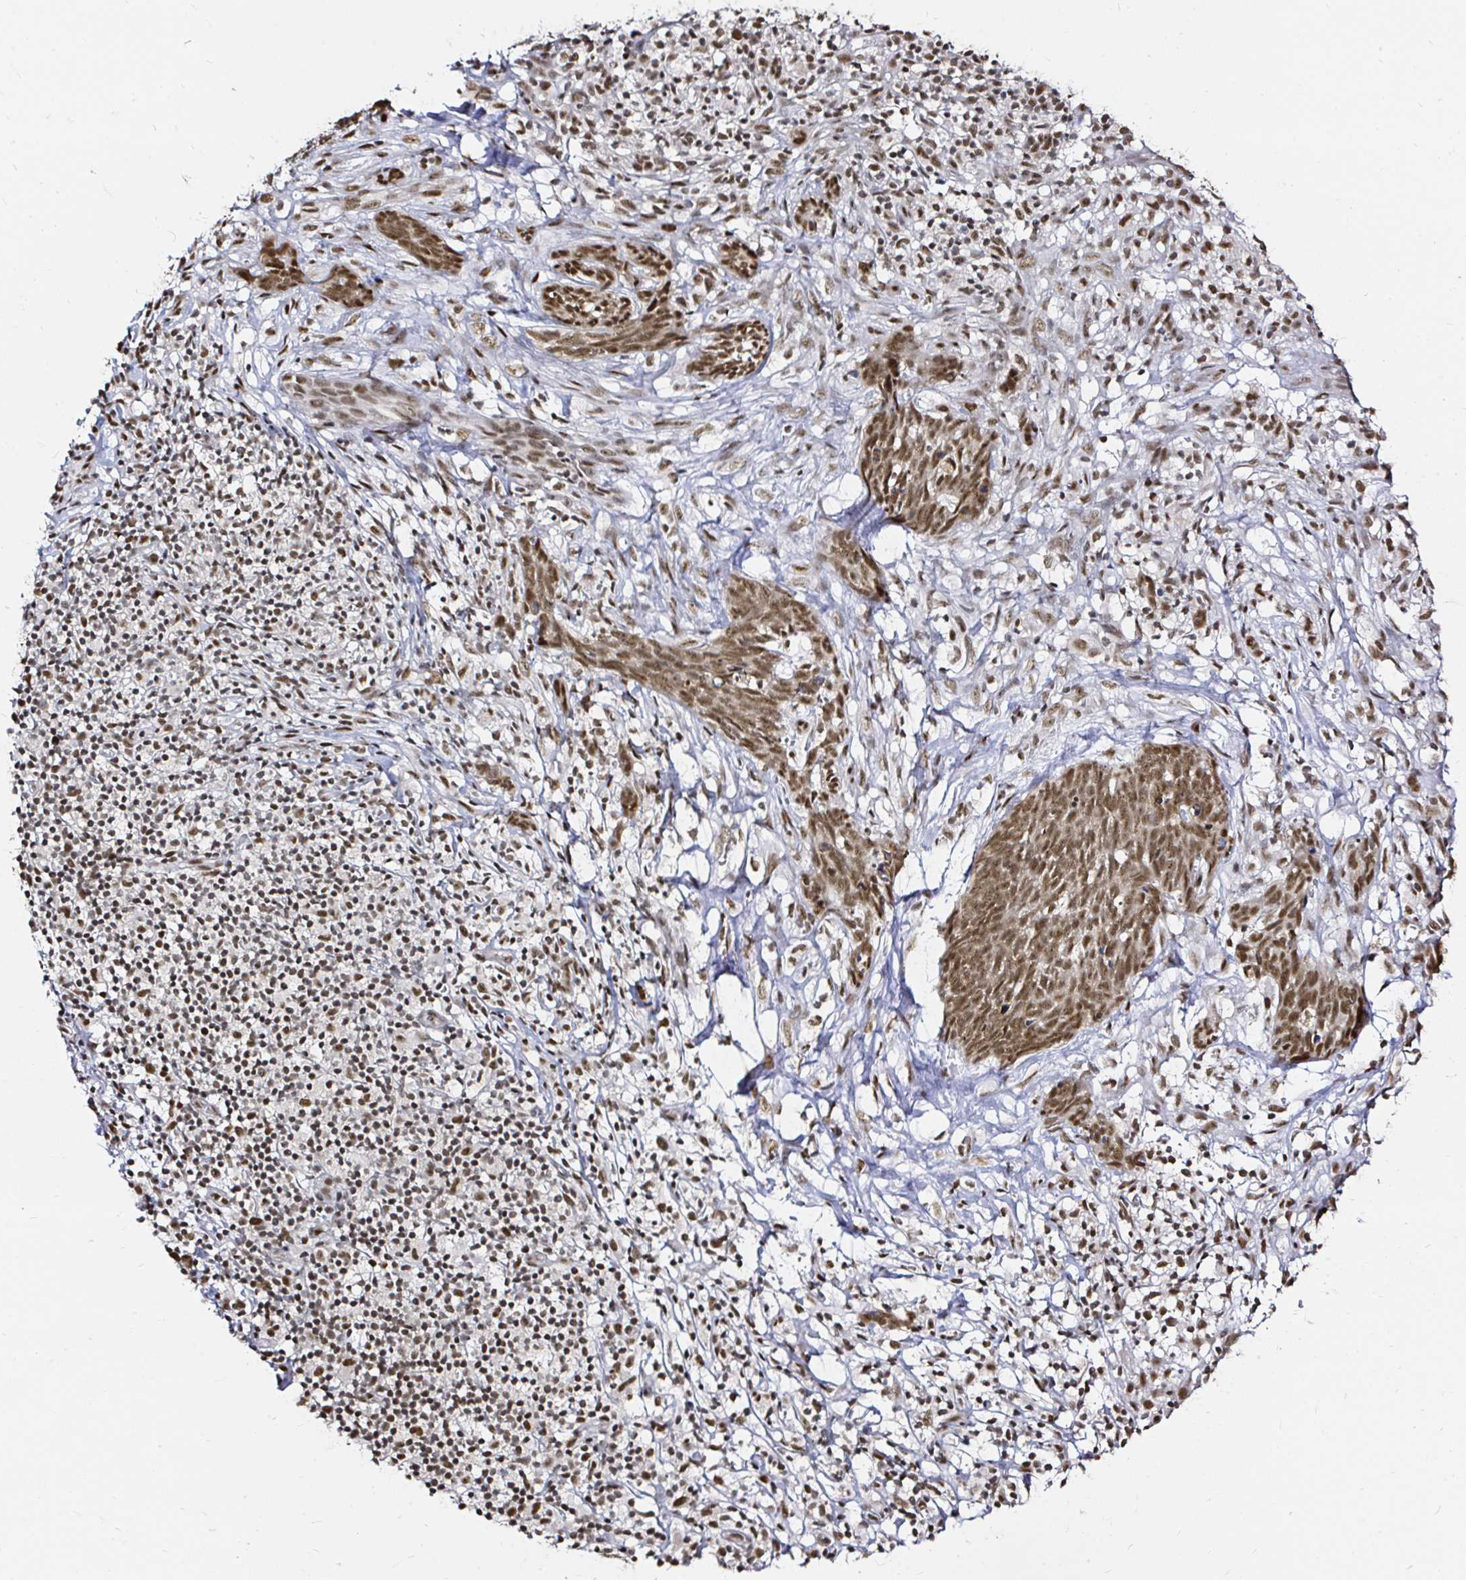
{"staining": {"intensity": "moderate", "quantity": ">75%", "location": "nuclear"}, "tissue": "skin cancer", "cell_type": "Tumor cells", "image_type": "cancer", "snomed": [{"axis": "morphology", "description": "Basal cell carcinoma"}, {"axis": "topography", "description": "Skin"}], "caption": "Approximately >75% of tumor cells in human skin cancer display moderate nuclear protein positivity as visualized by brown immunohistochemical staining.", "gene": "SNRPC", "patient": {"sex": "female", "age": 78}}